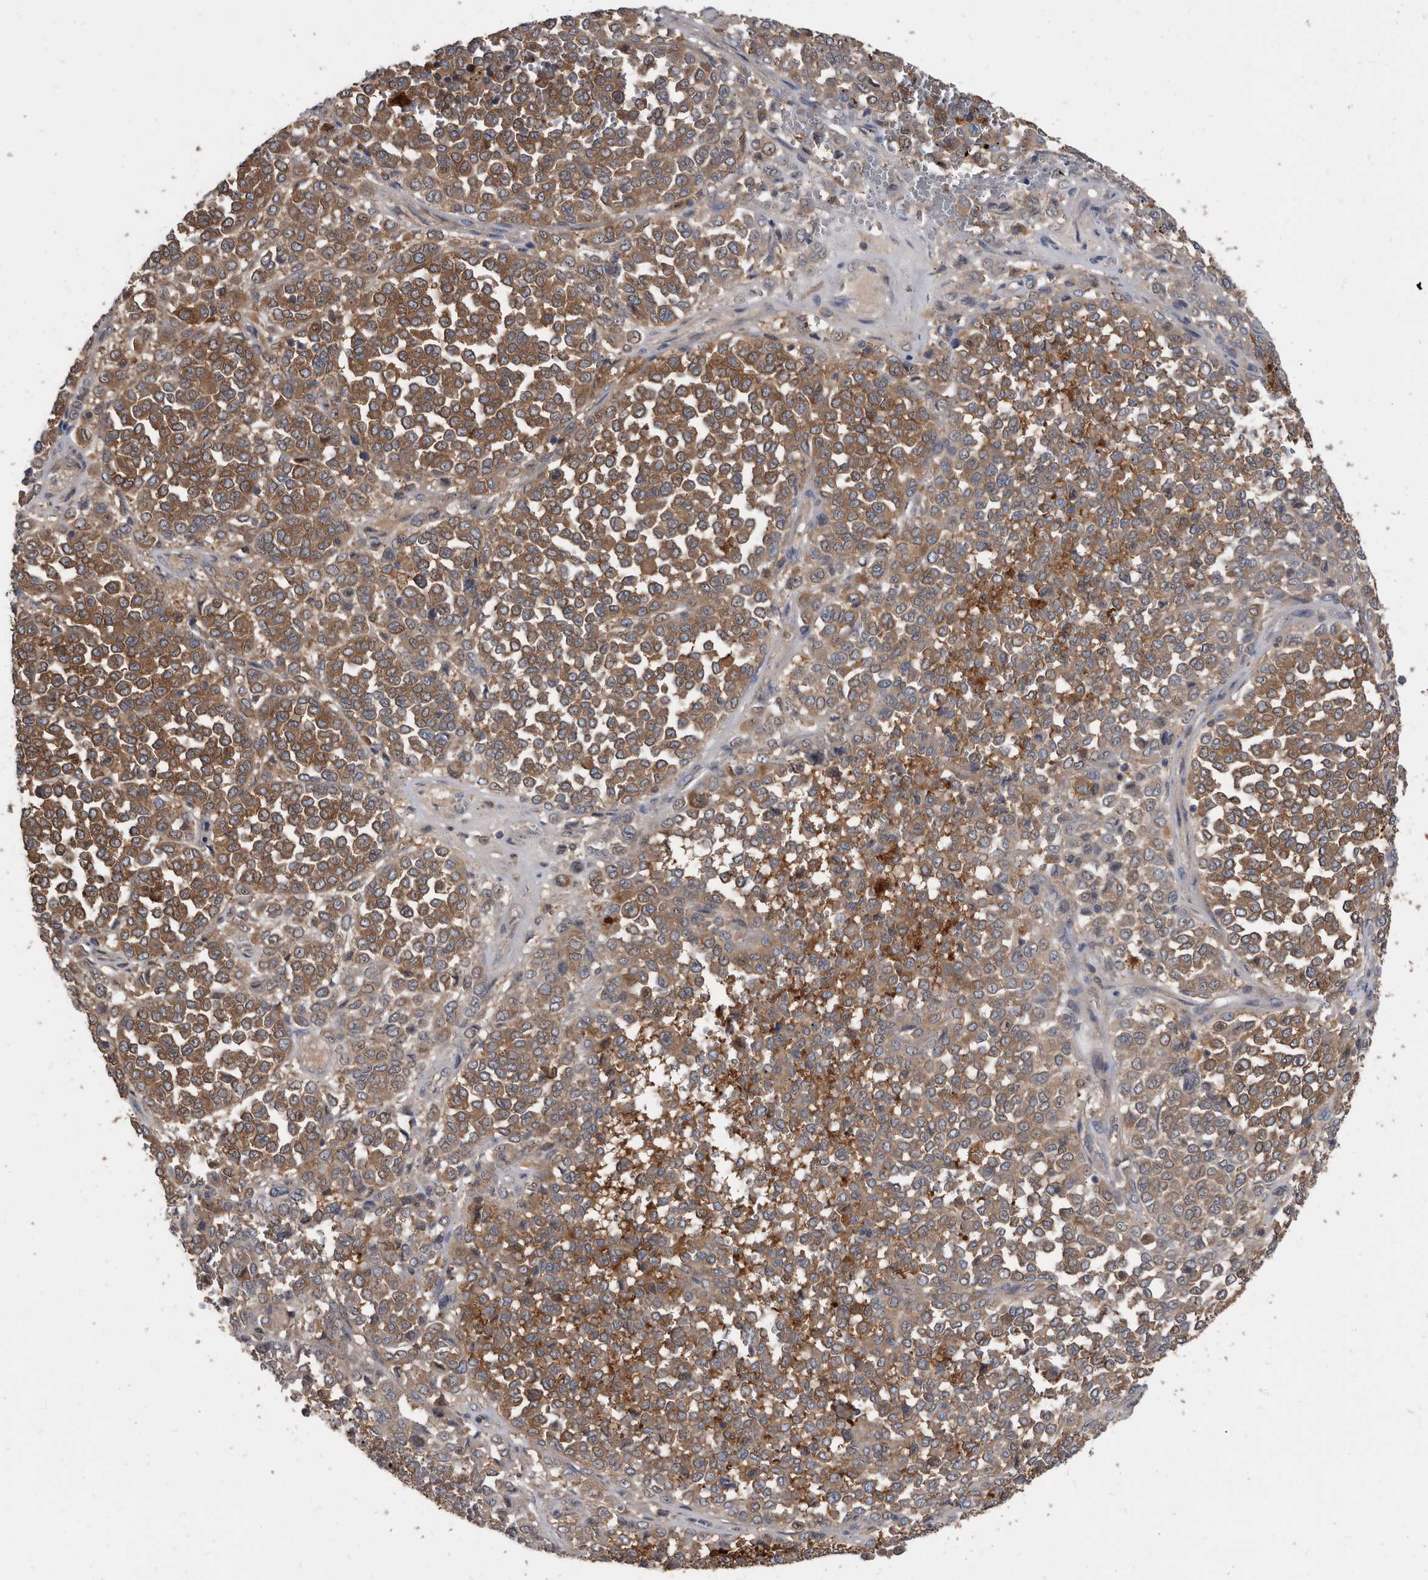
{"staining": {"intensity": "moderate", "quantity": ">75%", "location": "cytoplasmic/membranous"}, "tissue": "melanoma", "cell_type": "Tumor cells", "image_type": "cancer", "snomed": [{"axis": "morphology", "description": "Malignant melanoma, Metastatic site"}, {"axis": "topography", "description": "Pancreas"}], "caption": "IHC histopathology image of neoplastic tissue: melanoma stained using IHC reveals medium levels of moderate protein expression localized specifically in the cytoplasmic/membranous of tumor cells, appearing as a cytoplasmic/membranous brown color.", "gene": "APEH", "patient": {"sex": "female", "age": 30}}